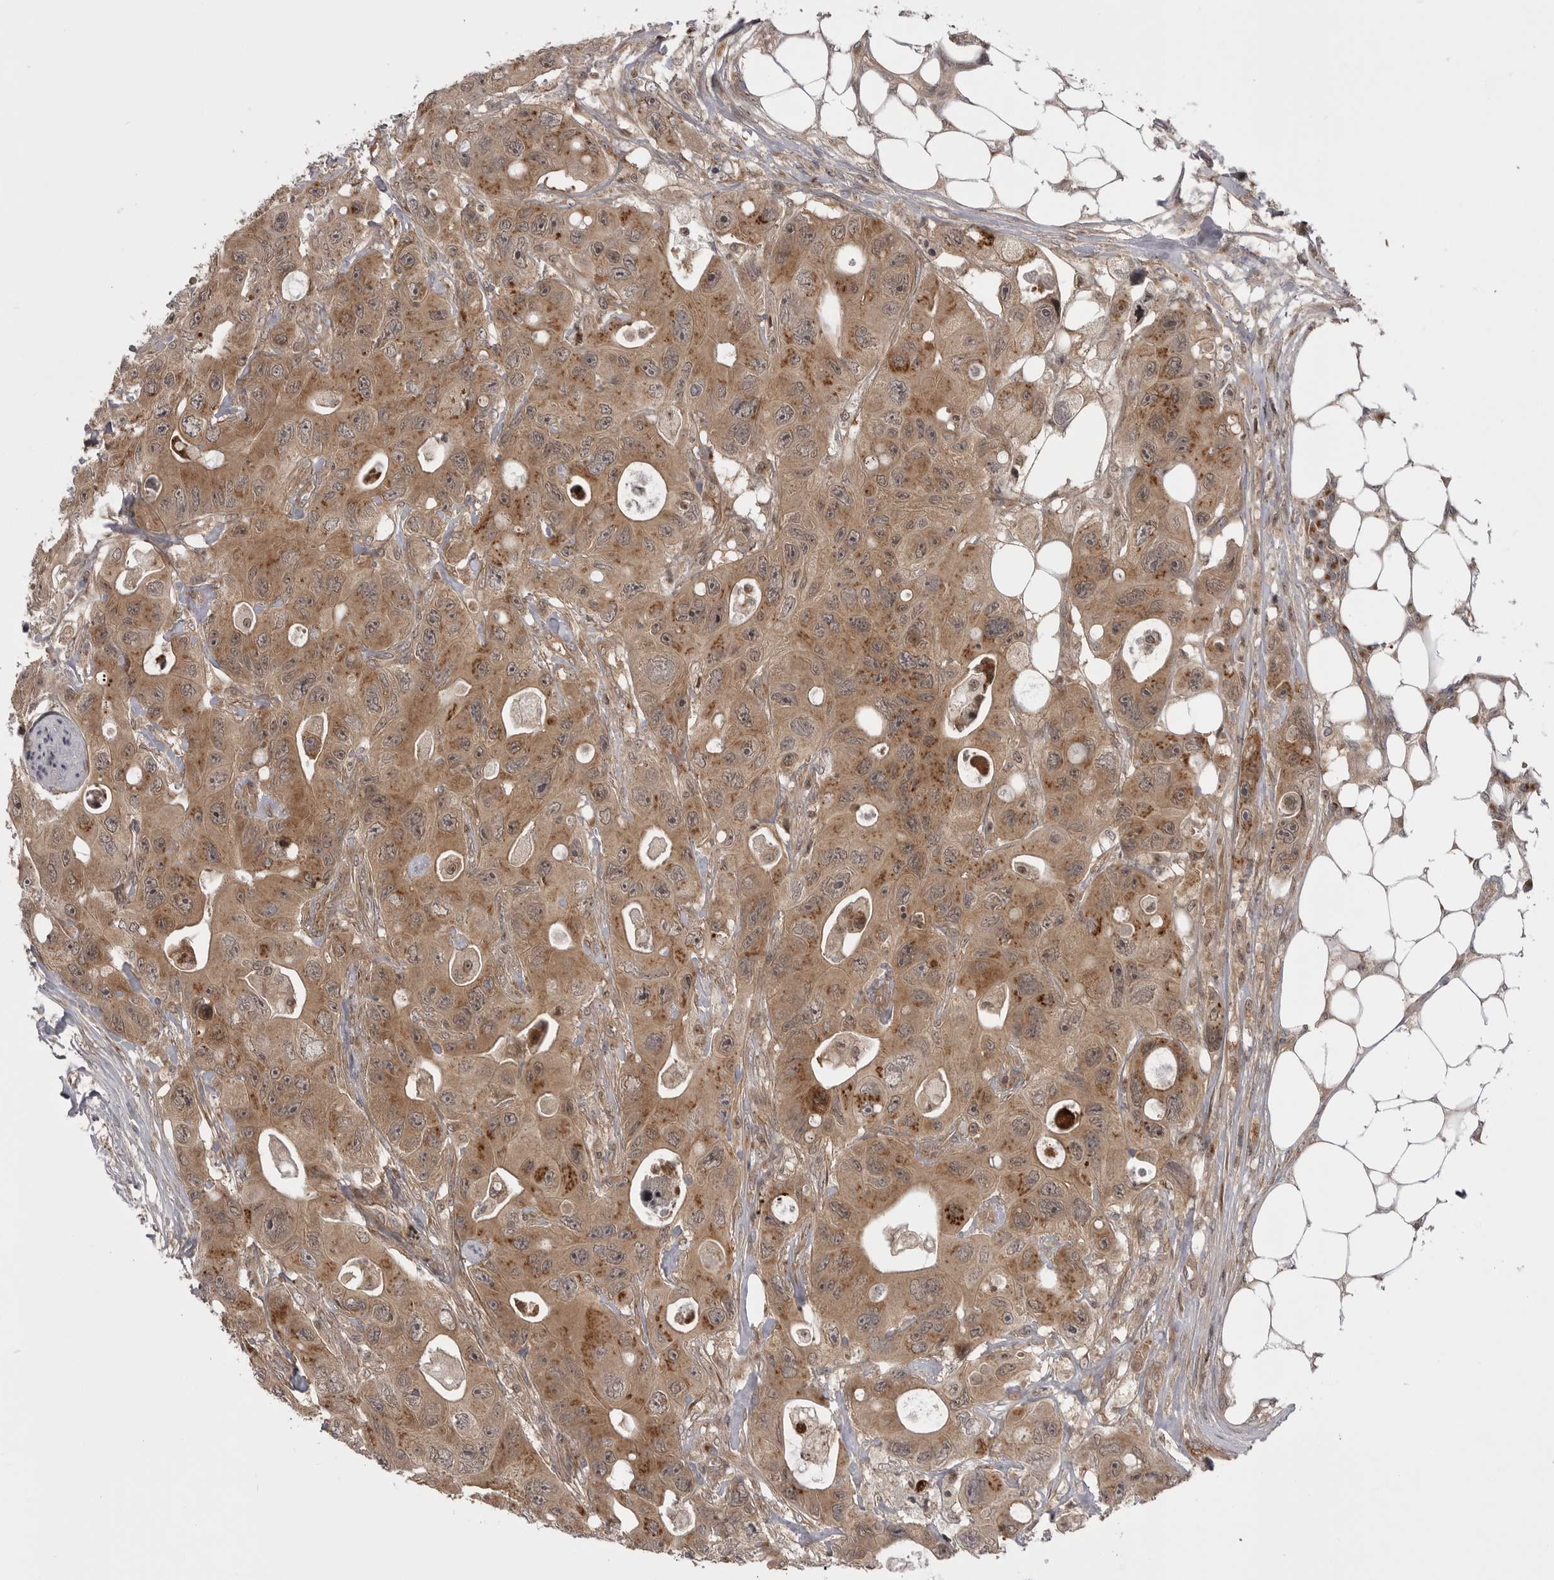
{"staining": {"intensity": "moderate", "quantity": ">75%", "location": "cytoplasmic/membranous"}, "tissue": "colorectal cancer", "cell_type": "Tumor cells", "image_type": "cancer", "snomed": [{"axis": "morphology", "description": "Adenocarcinoma, NOS"}, {"axis": "topography", "description": "Colon"}], "caption": "A medium amount of moderate cytoplasmic/membranous expression is seen in about >75% of tumor cells in colorectal cancer tissue.", "gene": "PDCL", "patient": {"sex": "female", "age": 46}}